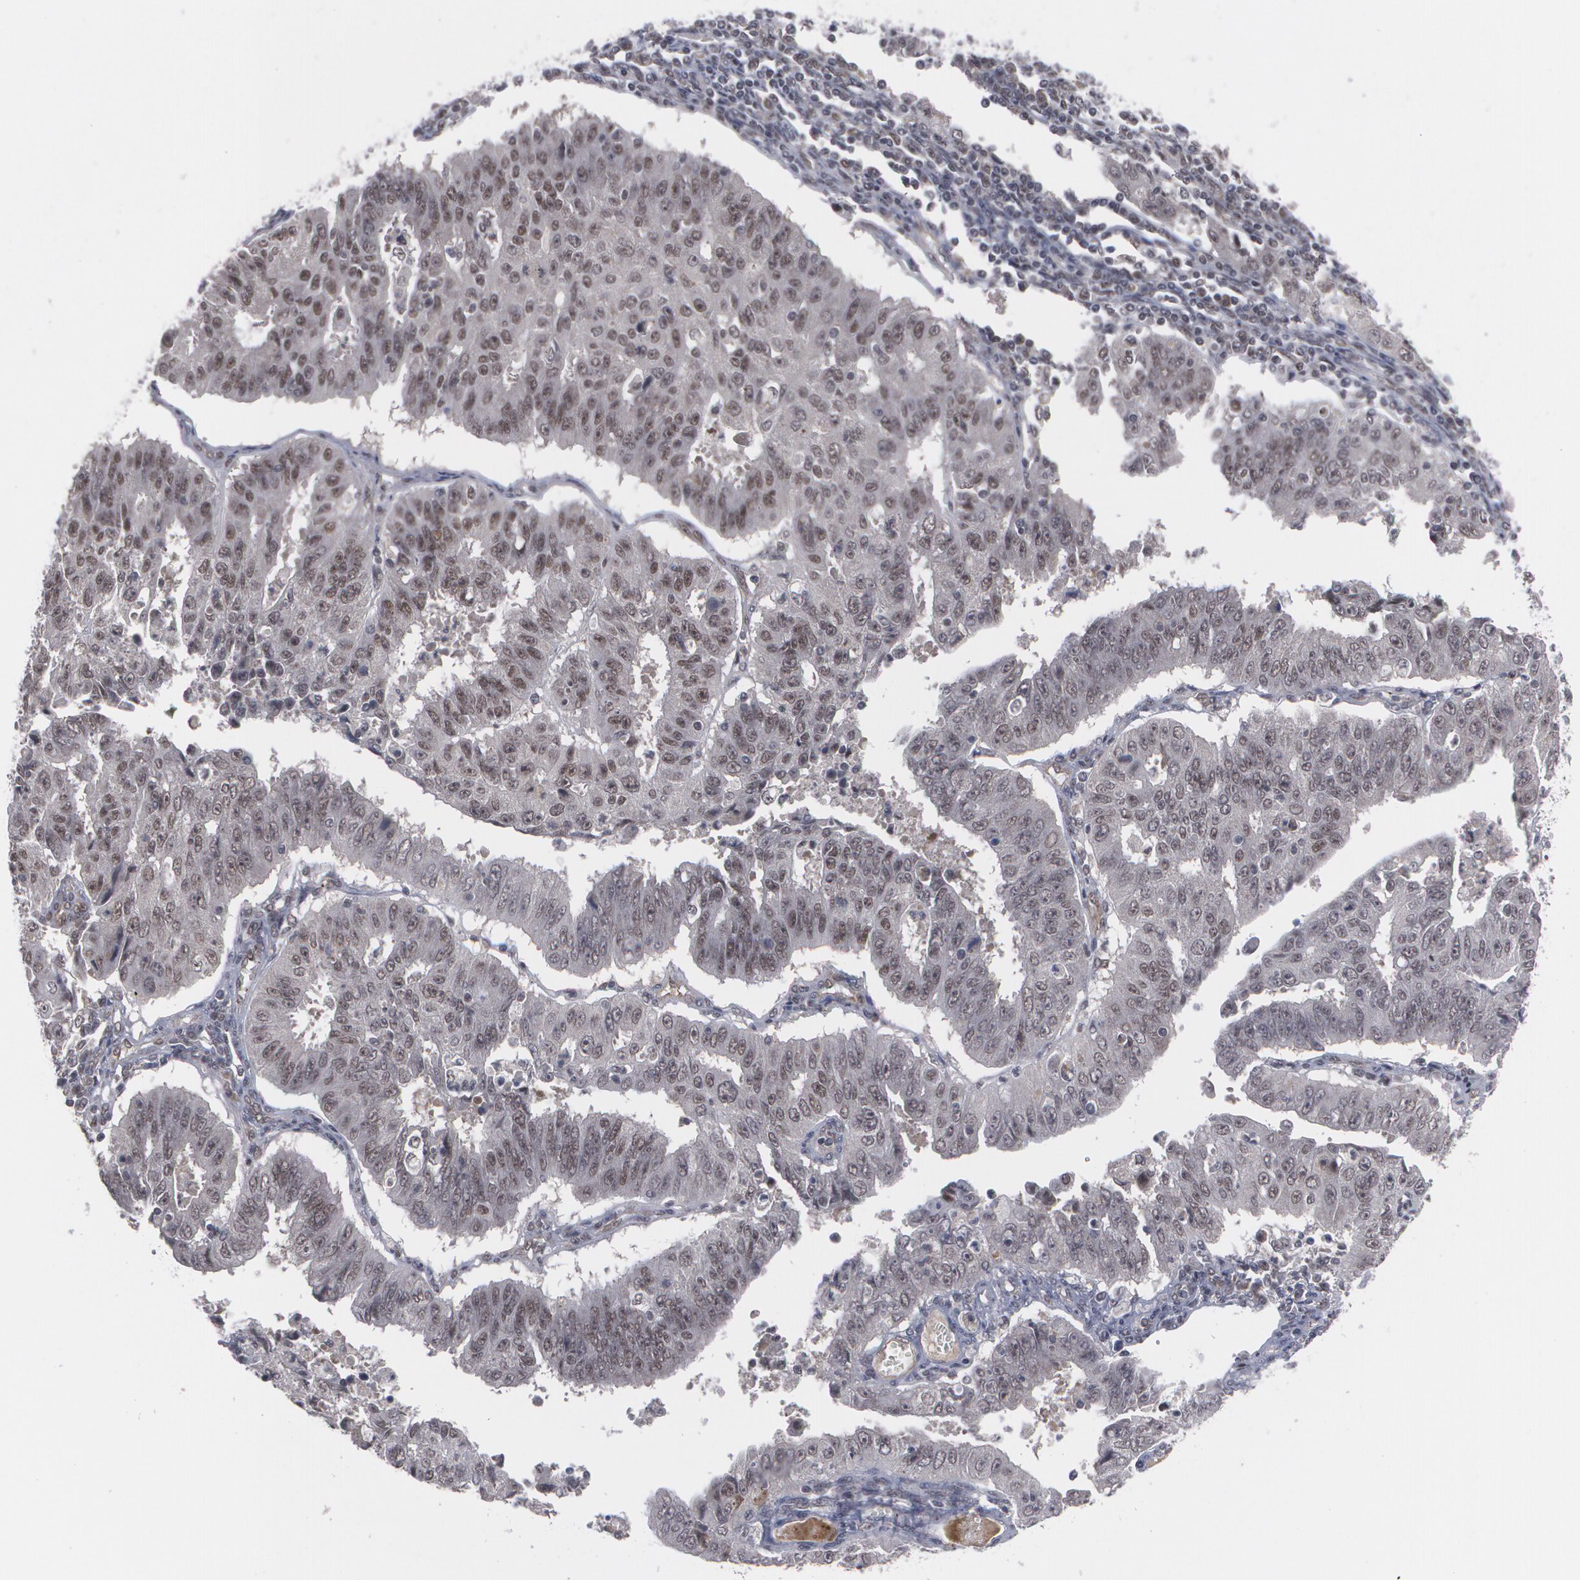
{"staining": {"intensity": "moderate", "quantity": "25%-75%", "location": "nuclear"}, "tissue": "endometrial cancer", "cell_type": "Tumor cells", "image_type": "cancer", "snomed": [{"axis": "morphology", "description": "Adenocarcinoma, NOS"}, {"axis": "topography", "description": "Endometrium"}], "caption": "This photomicrograph exhibits adenocarcinoma (endometrial) stained with immunohistochemistry (IHC) to label a protein in brown. The nuclear of tumor cells show moderate positivity for the protein. Nuclei are counter-stained blue.", "gene": "INTS6", "patient": {"sex": "female", "age": 42}}